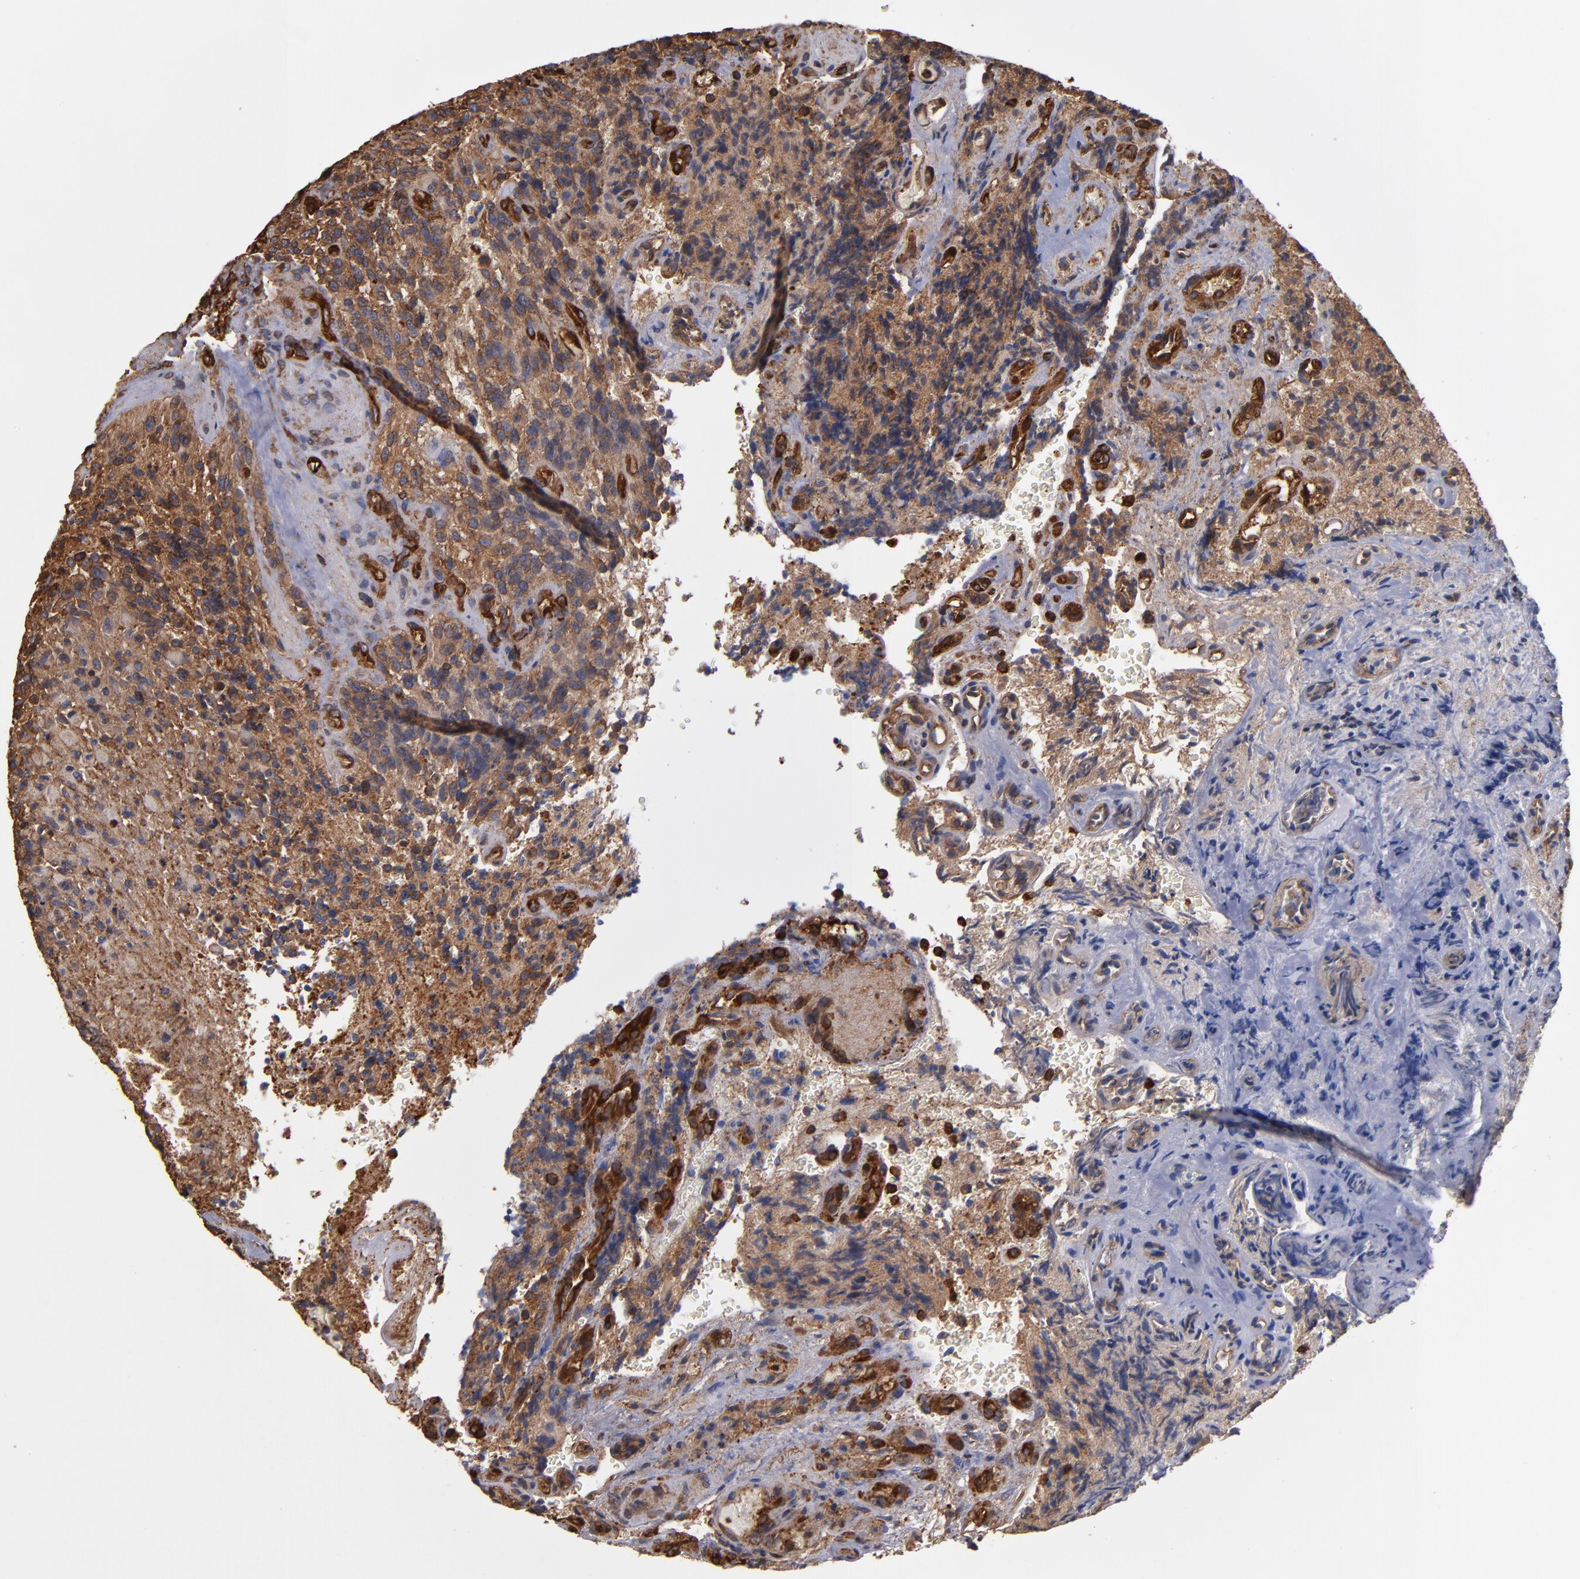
{"staining": {"intensity": "moderate", "quantity": ">75%", "location": "cytoplasmic/membranous"}, "tissue": "glioma", "cell_type": "Tumor cells", "image_type": "cancer", "snomed": [{"axis": "morphology", "description": "Normal tissue, NOS"}, {"axis": "morphology", "description": "Glioma, malignant, High grade"}, {"axis": "topography", "description": "Cerebral cortex"}], "caption": "Tumor cells exhibit medium levels of moderate cytoplasmic/membranous expression in about >75% of cells in malignant glioma (high-grade).", "gene": "ACTN4", "patient": {"sex": "male", "age": 56}}